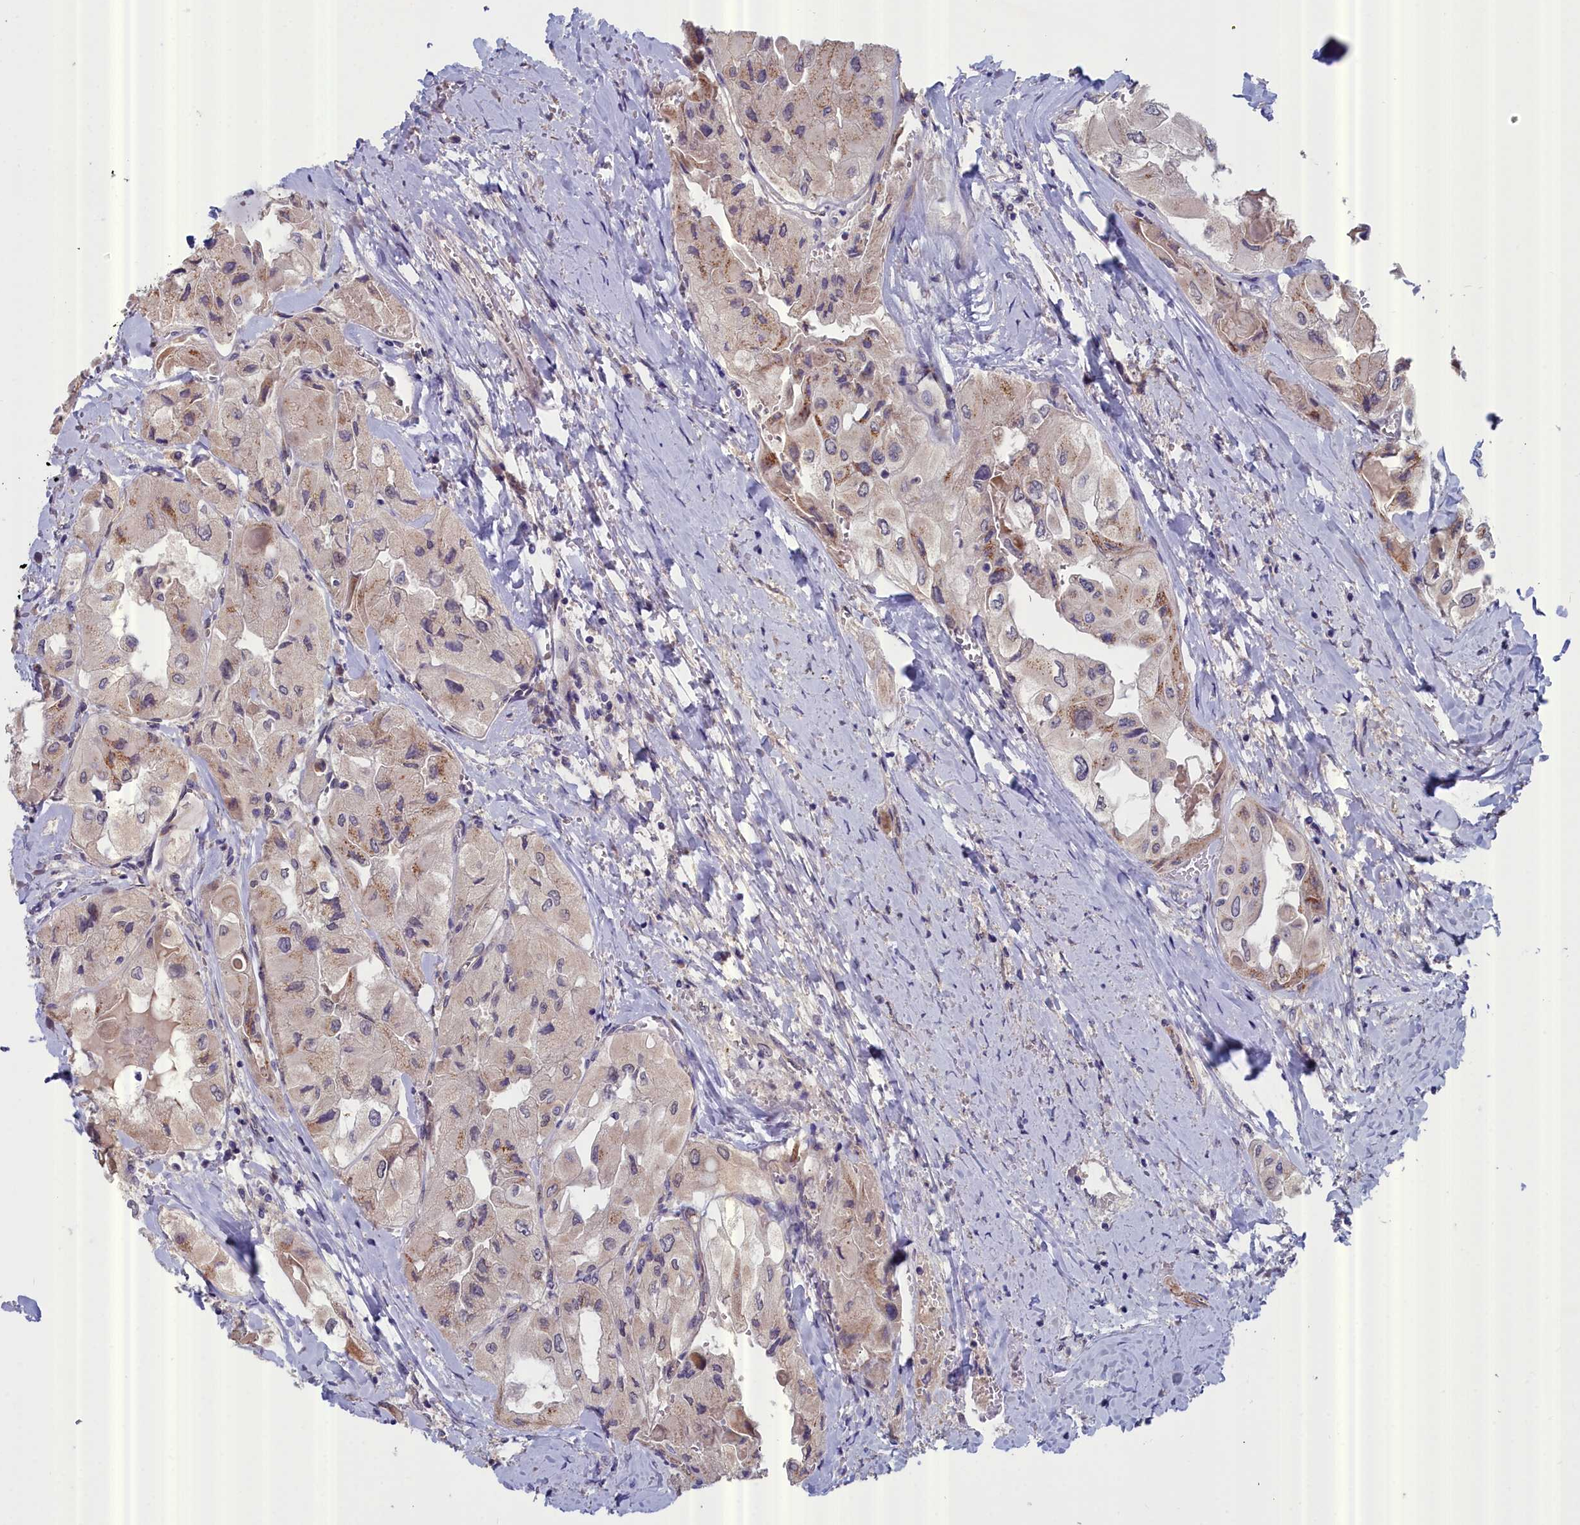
{"staining": {"intensity": "weak", "quantity": "25%-75%", "location": "cytoplasmic/membranous"}, "tissue": "thyroid cancer", "cell_type": "Tumor cells", "image_type": "cancer", "snomed": [{"axis": "morphology", "description": "Normal tissue, NOS"}, {"axis": "morphology", "description": "Papillary adenocarcinoma, NOS"}, {"axis": "topography", "description": "Thyroid gland"}], "caption": "A low amount of weak cytoplasmic/membranous staining is present in about 25%-75% of tumor cells in papillary adenocarcinoma (thyroid) tissue. (brown staining indicates protein expression, while blue staining denotes nuclei).", "gene": "RDX", "patient": {"sex": "female", "age": 59}}